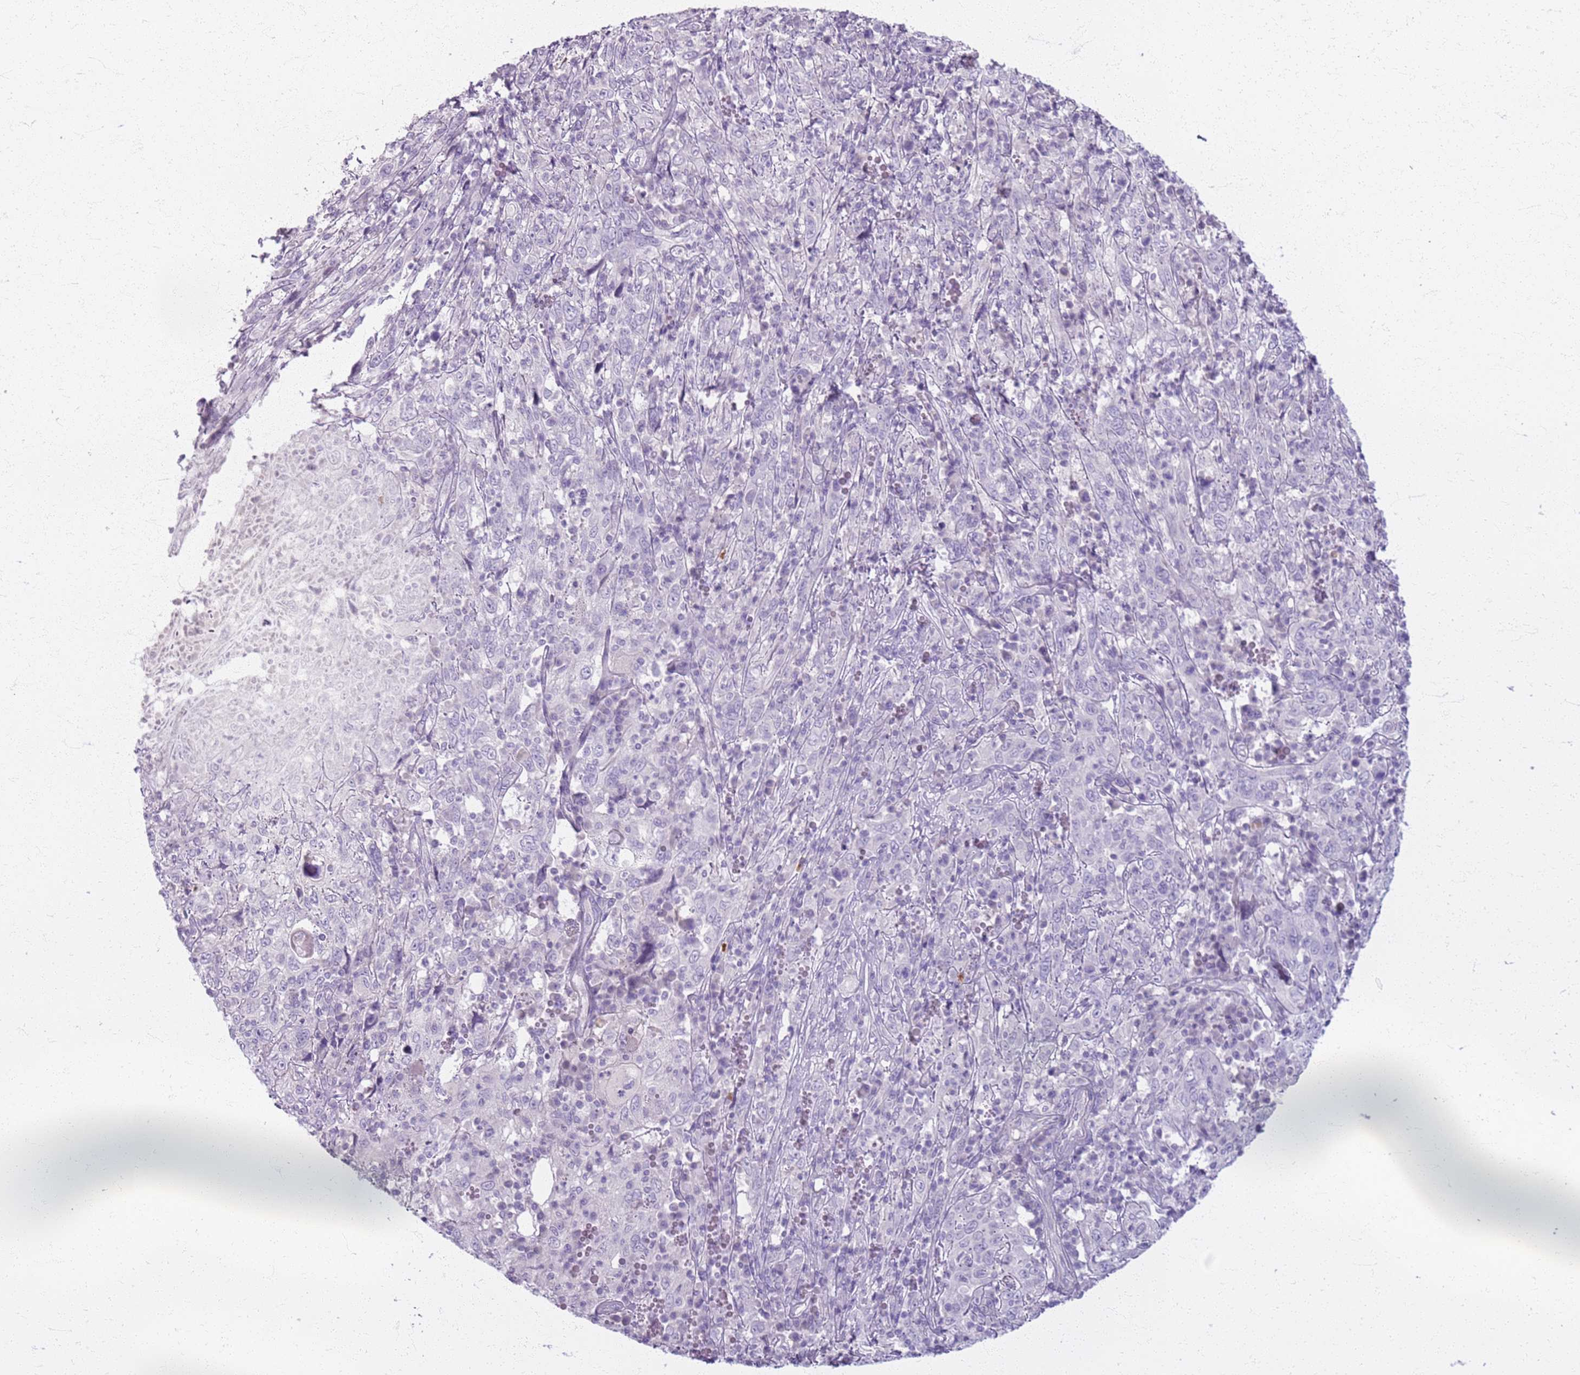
{"staining": {"intensity": "negative", "quantity": "none", "location": "none"}, "tissue": "cervical cancer", "cell_type": "Tumor cells", "image_type": "cancer", "snomed": [{"axis": "morphology", "description": "Squamous cell carcinoma, NOS"}, {"axis": "topography", "description": "Cervix"}], "caption": "The photomicrograph reveals no staining of tumor cells in cervical cancer. (DAB (3,3'-diaminobenzidine) immunohistochemistry visualized using brightfield microscopy, high magnification).", "gene": "CSRP3", "patient": {"sex": "female", "age": 46}}